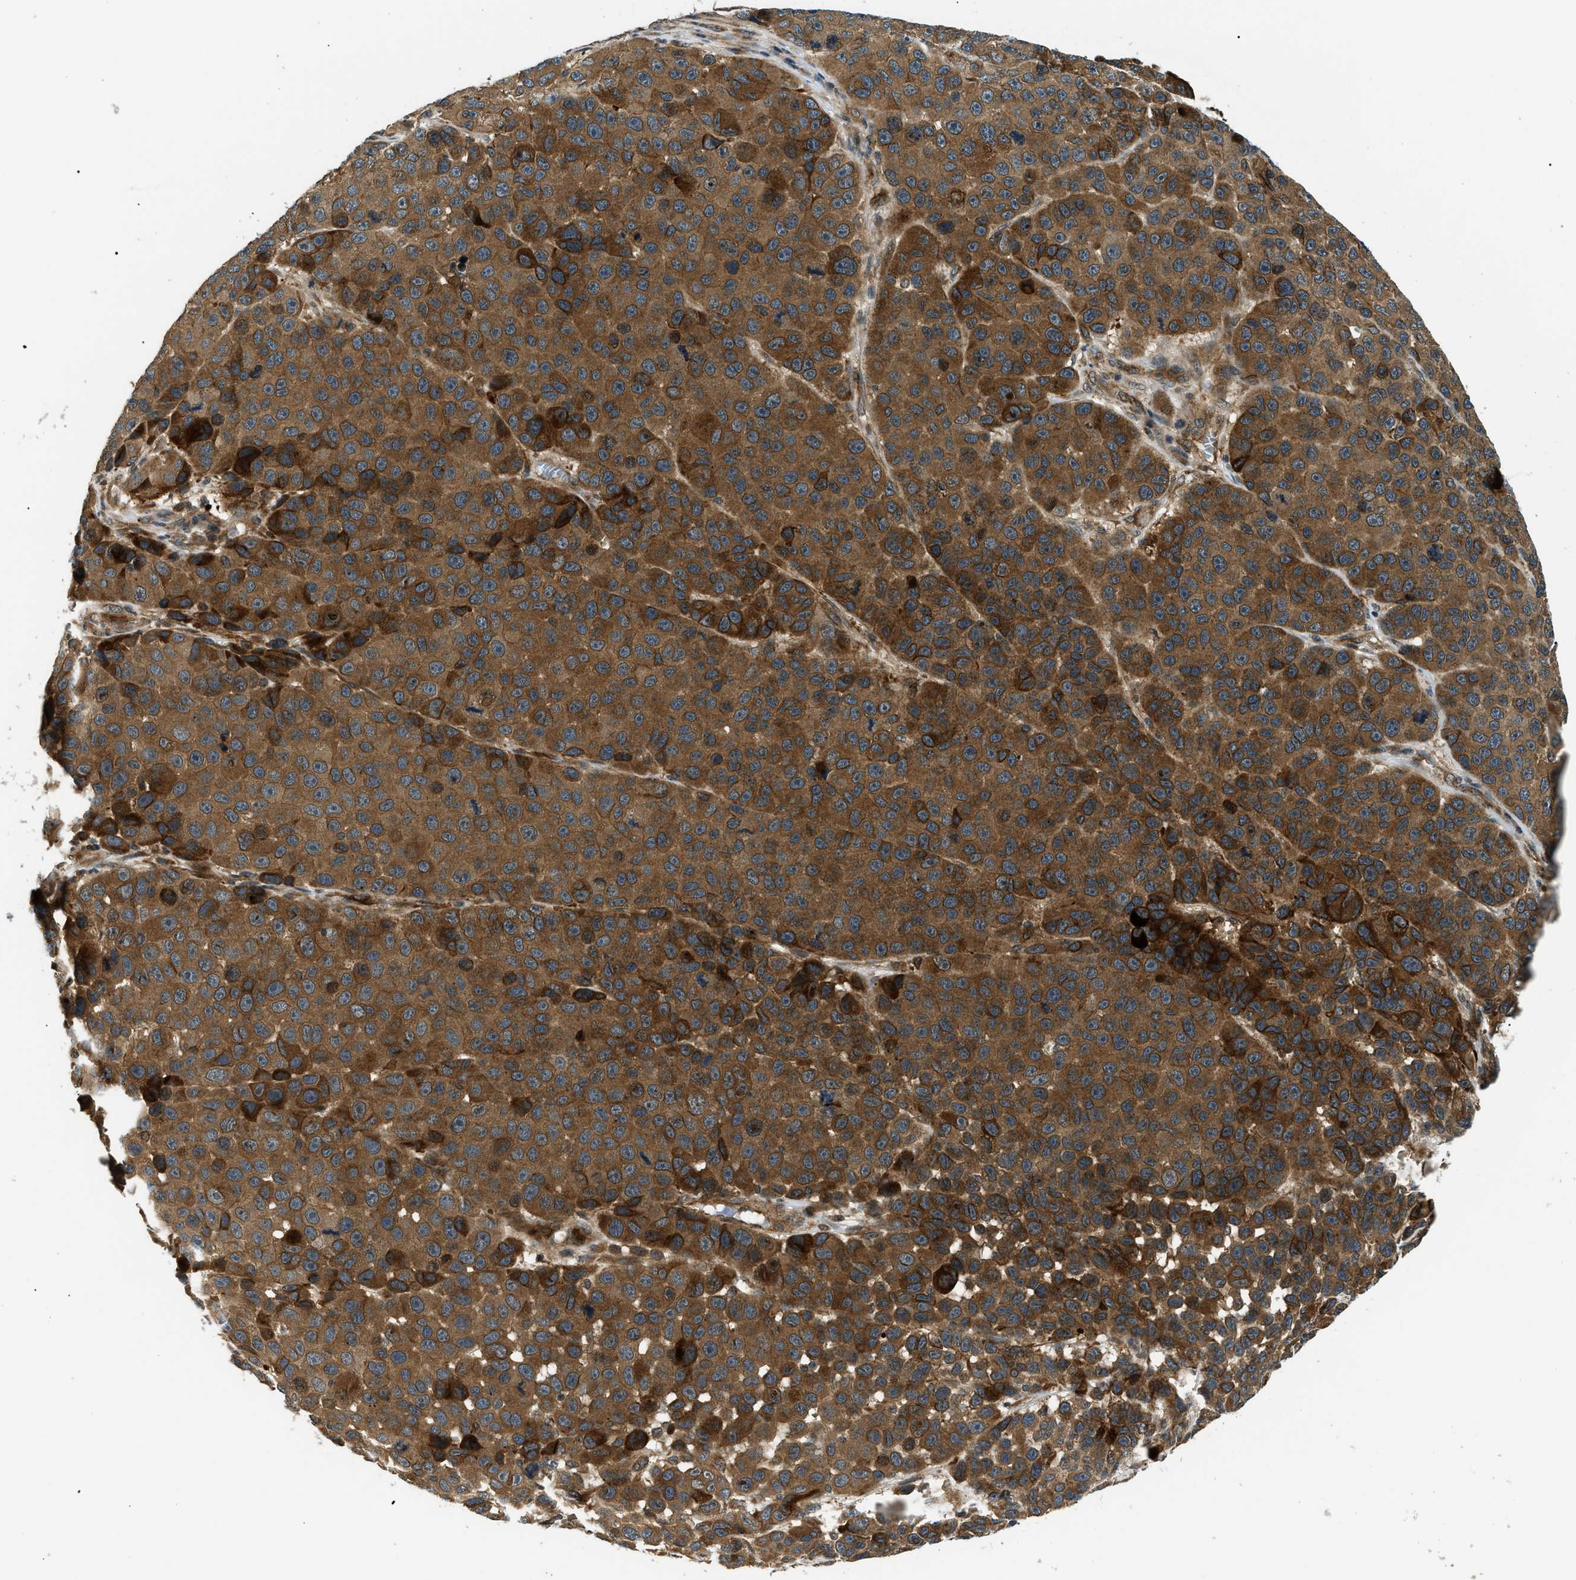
{"staining": {"intensity": "moderate", "quantity": ">75%", "location": "cytoplasmic/membranous"}, "tissue": "melanoma", "cell_type": "Tumor cells", "image_type": "cancer", "snomed": [{"axis": "morphology", "description": "Malignant melanoma, NOS"}, {"axis": "topography", "description": "Skin"}], "caption": "IHC (DAB (3,3'-diaminobenzidine)) staining of melanoma shows moderate cytoplasmic/membranous protein expression in approximately >75% of tumor cells. (IHC, brightfield microscopy, high magnification).", "gene": "ATP6AP1", "patient": {"sex": "male", "age": 53}}